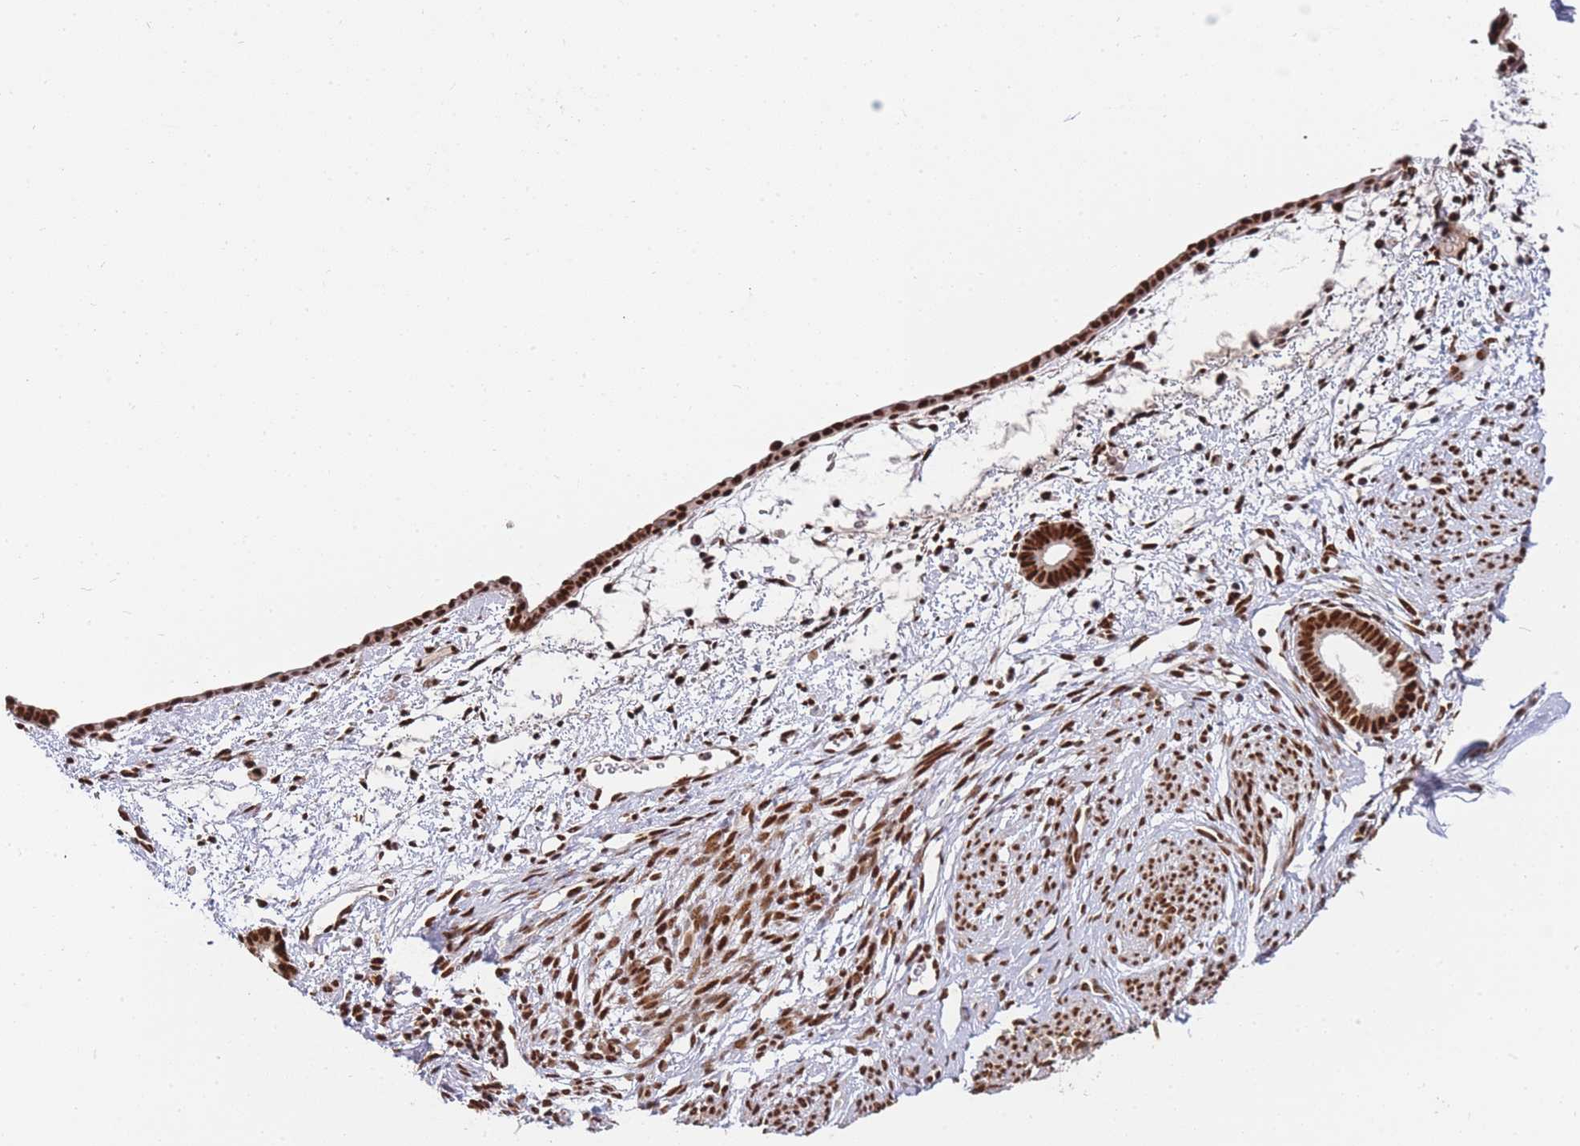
{"staining": {"intensity": "strong", "quantity": ">75%", "location": "nuclear"}, "tissue": "endometrium", "cell_type": "Cells in endometrial stroma", "image_type": "normal", "snomed": [{"axis": "morphology", "description": "Normal tissue, NOS"}, {"axis": "morphology", "description": "Adenocarcinoma, NOS"}, {"axis": "topography", "description": "Endometrium"}], "caption": "Immunohistochemistry histopathology image of unremarkable human endometrium stained for a protein (brown), which exhibits high levels of strong nuclear expression in approximately >75% of cells in endometrial stroma.", "gene": "PRKDC", "patient": {"sex": "female", "age": 57}}